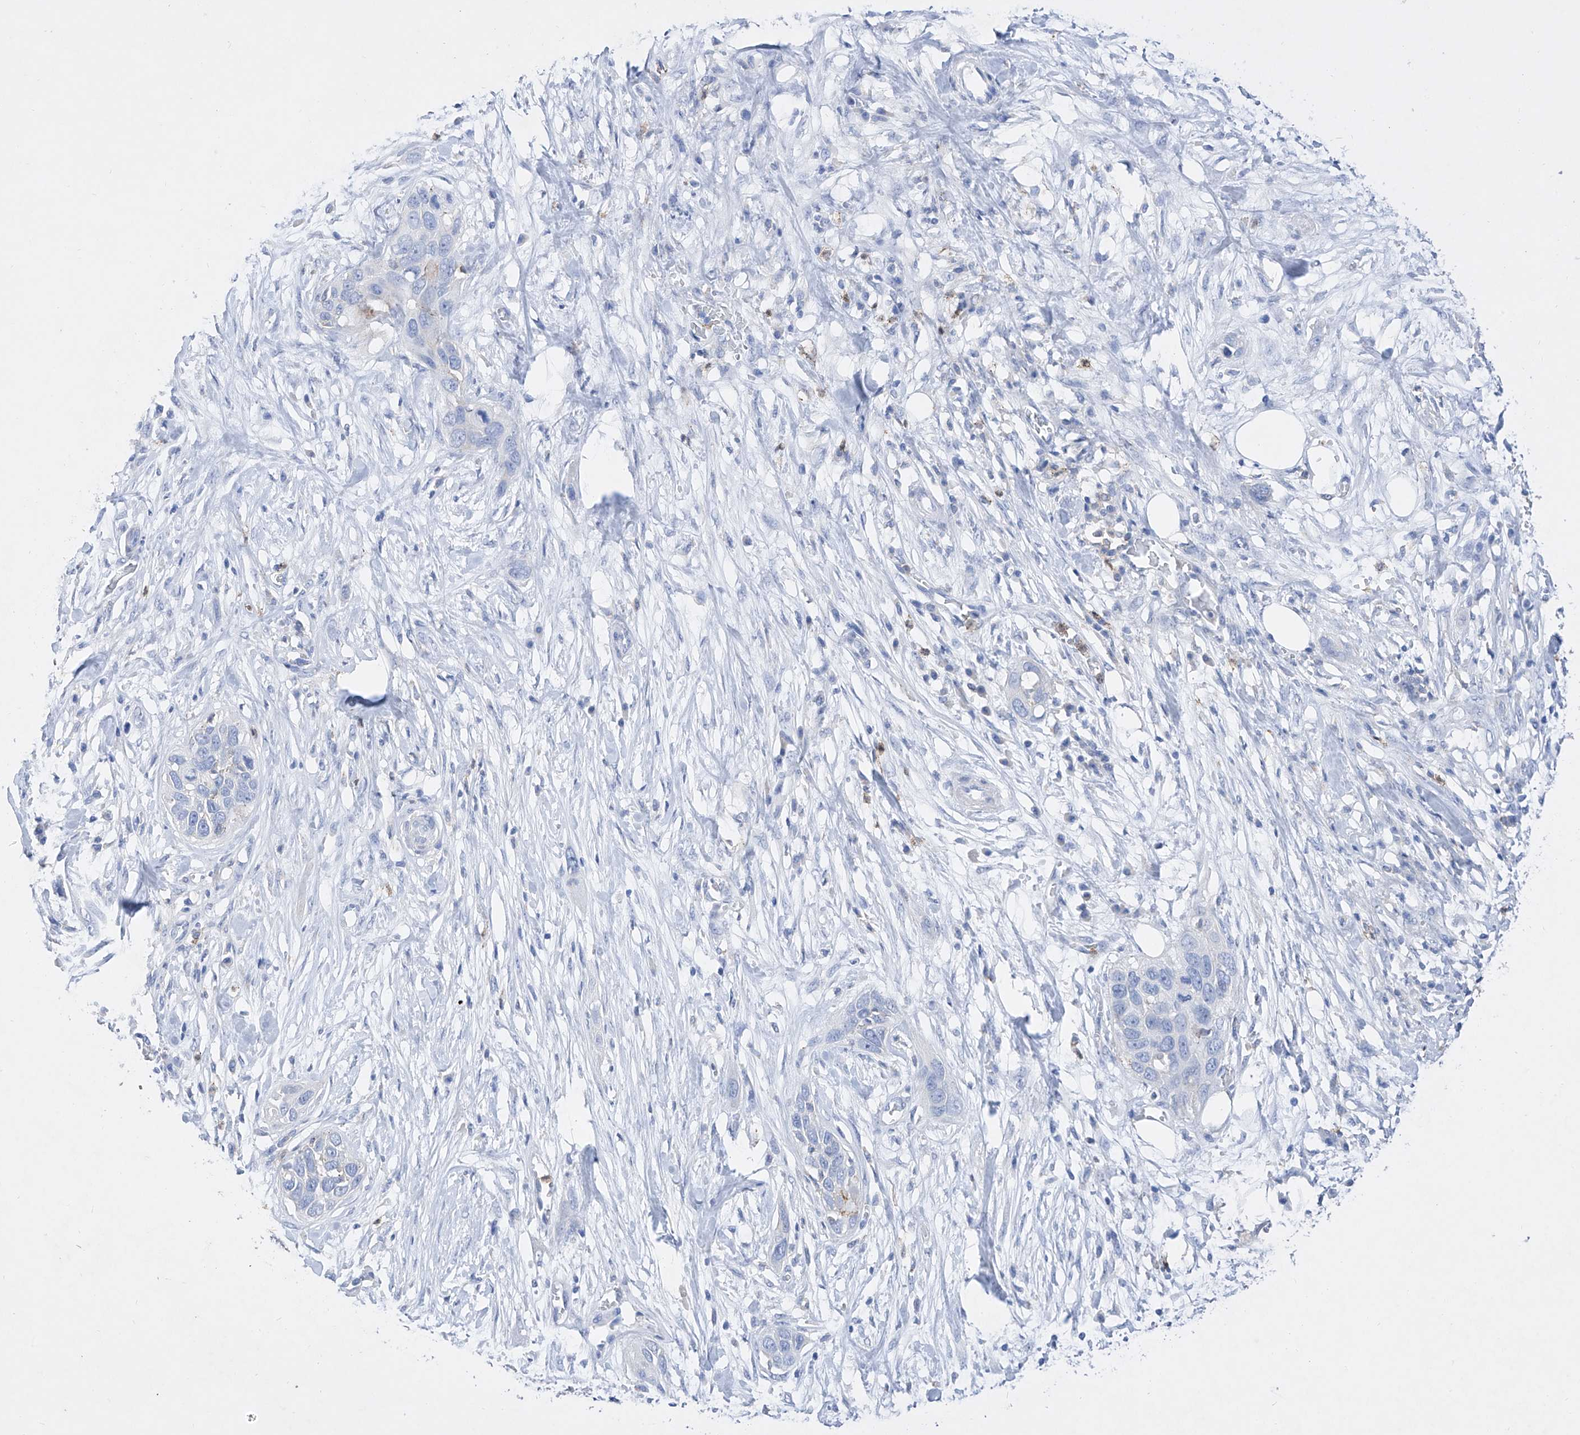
{"staining": {"intensity": "negative", "quantity": "none", "location": "none"}, "tissue": "pancreatic cancer", "cell_type": "Tumor cells", "image_type": "cancer", "snomed": [{"axis": "morphology", "description": "Adenocarcinoma, NOS"}, {"axis": "topography", "description": "Pancreas"}], "caption": "A micrograph of adenocarcinoma (pancreatic) stained for a protein shows no brown staining in tumor cells.", "gene": "TM7SF2", "patient": {"sex": "female", "age": 60}}